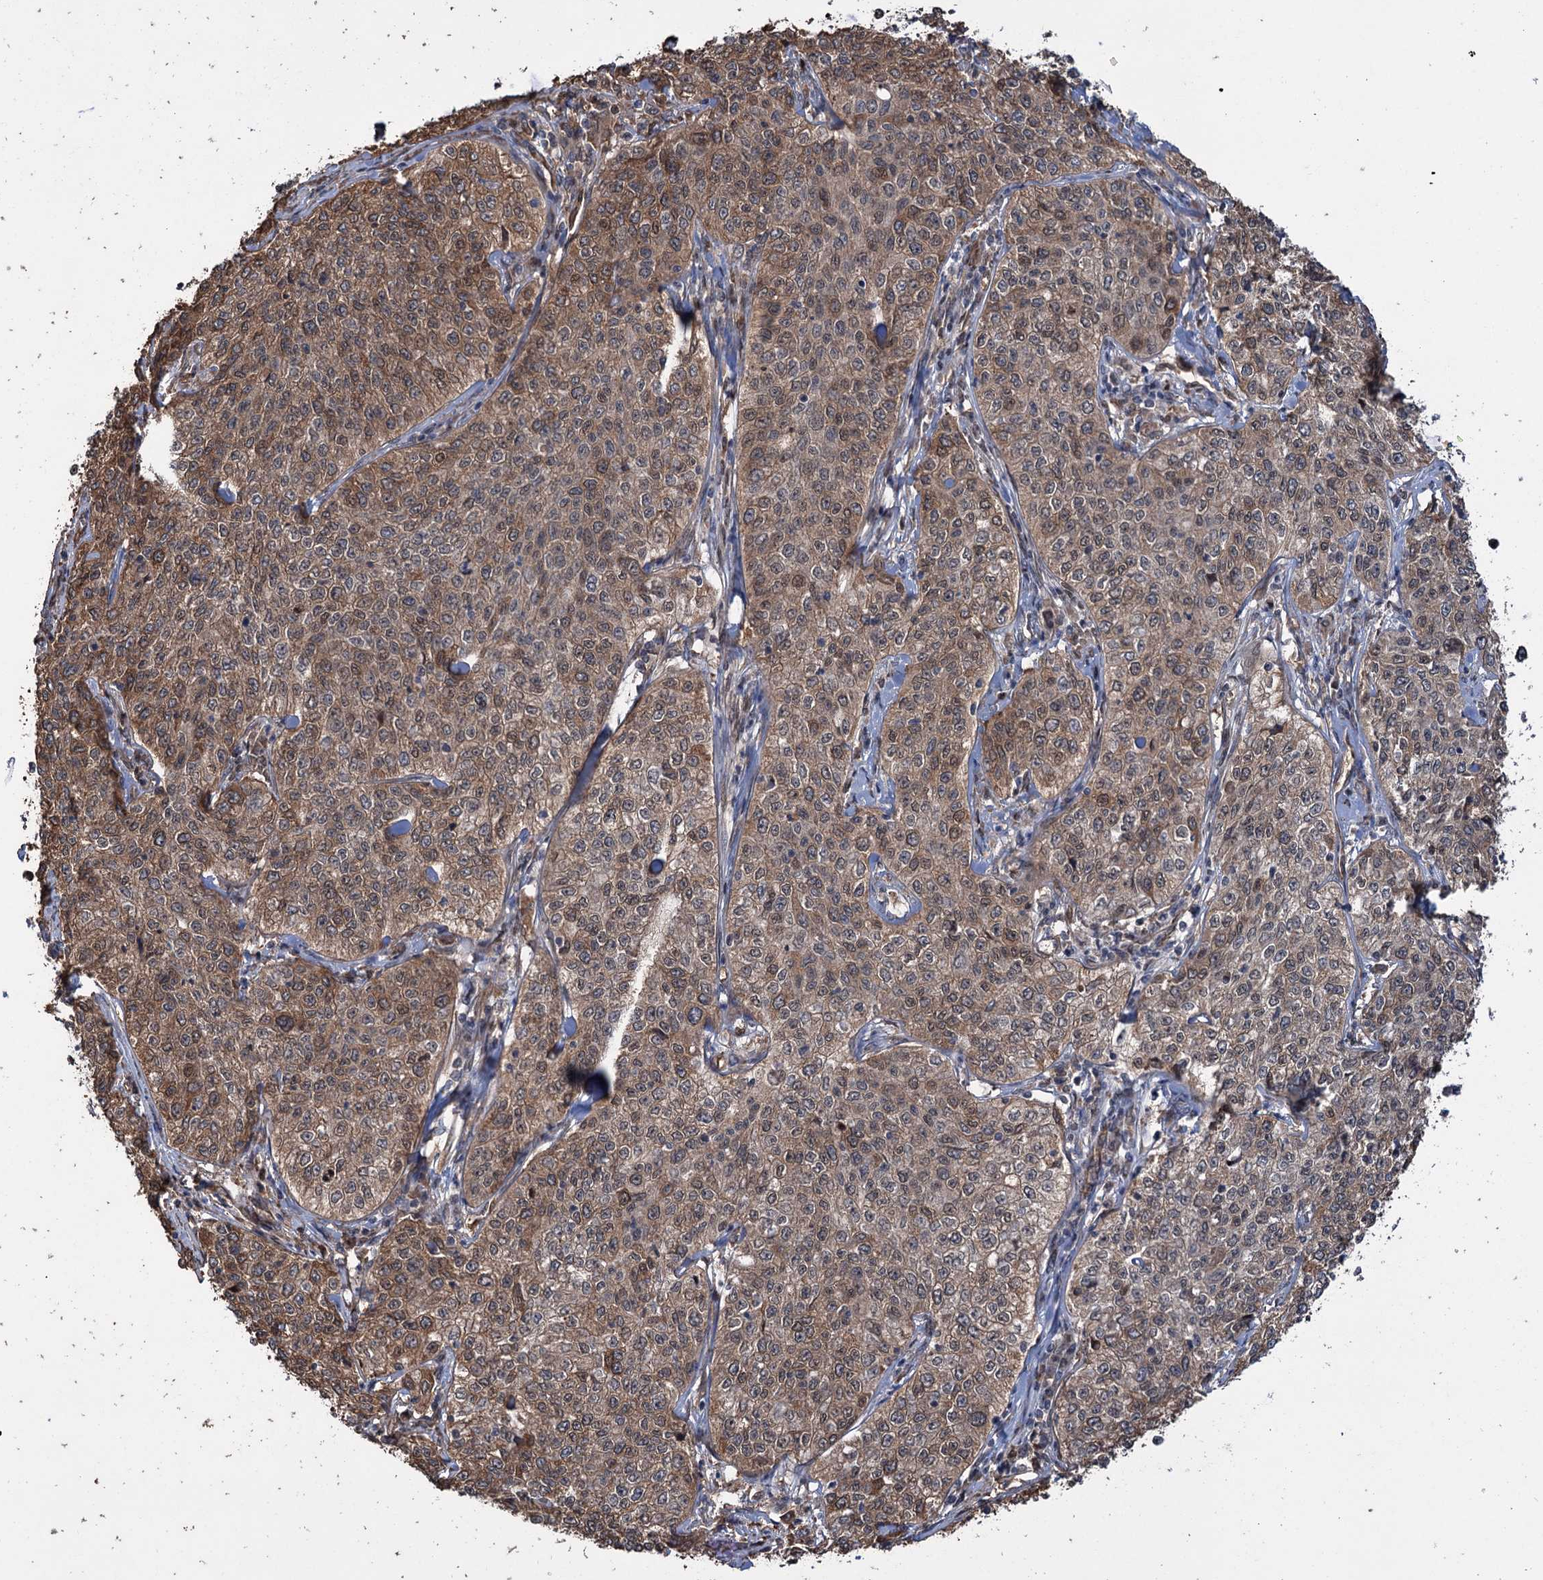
{"staining": {"intensity": "moderate", "quantity": "25%-75%", "location": "cytoplasmic/membranous"}, "tissue": "cervical cancer", "cell_type": "Tumor cells", "image_type": "cancer", "snomed": [{"axis": "morphology", "description": "Squamous cell carcinoma, NOS"}, {"axis": "topography", "description": "Cervix"}], "caption": "Immunohistochemical staining of squamous cell carcinoma (cervical) demonstrates moderate cytoplasmic/membranous protein expression in about 25%-75% of tumor cells.", "gene": "NCAPD2", "patient": {"sex": "female", "age": 35}}